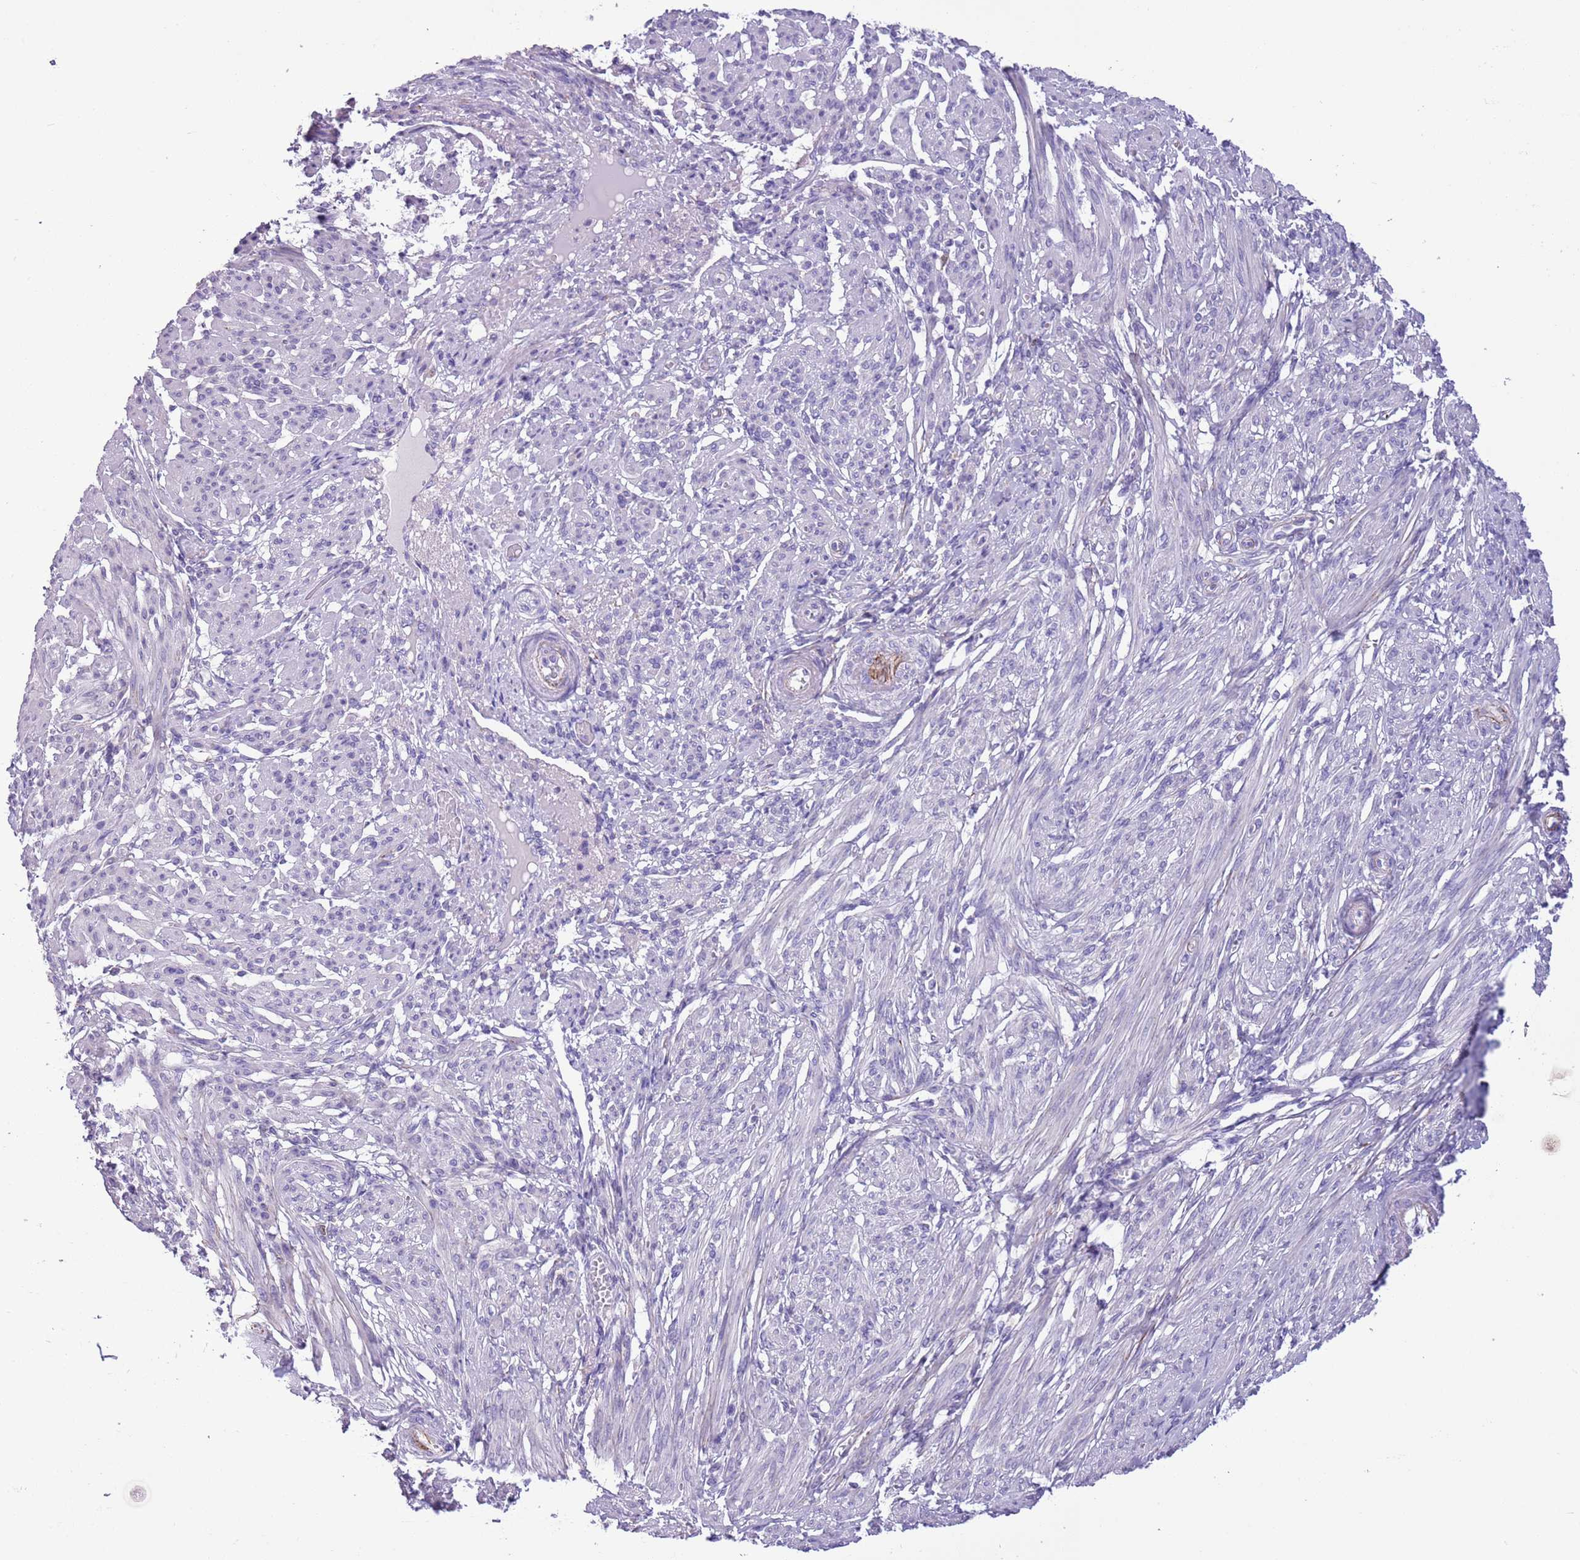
{"staining": {"intensity": "negative", "quantity": "none", "location": "none"}, "tissue": "smooth muscle", "cell_type": "Smooth muscle cells", "image_type": "normal", "snomed": [{"axis": "morphology", "description": "Normal tissue, NOS"}, {"axis": "topography", "description": "Smooth muscle"}], "caption": "High power microscopy image of an immunohistochemistry (IHC) histopathology image of unremarkable smooth muscle, revealing no significant positivity in smooth muscle cells.", "gene": "PFKFB2", "patient": {"sex": "female", "age": 39}}